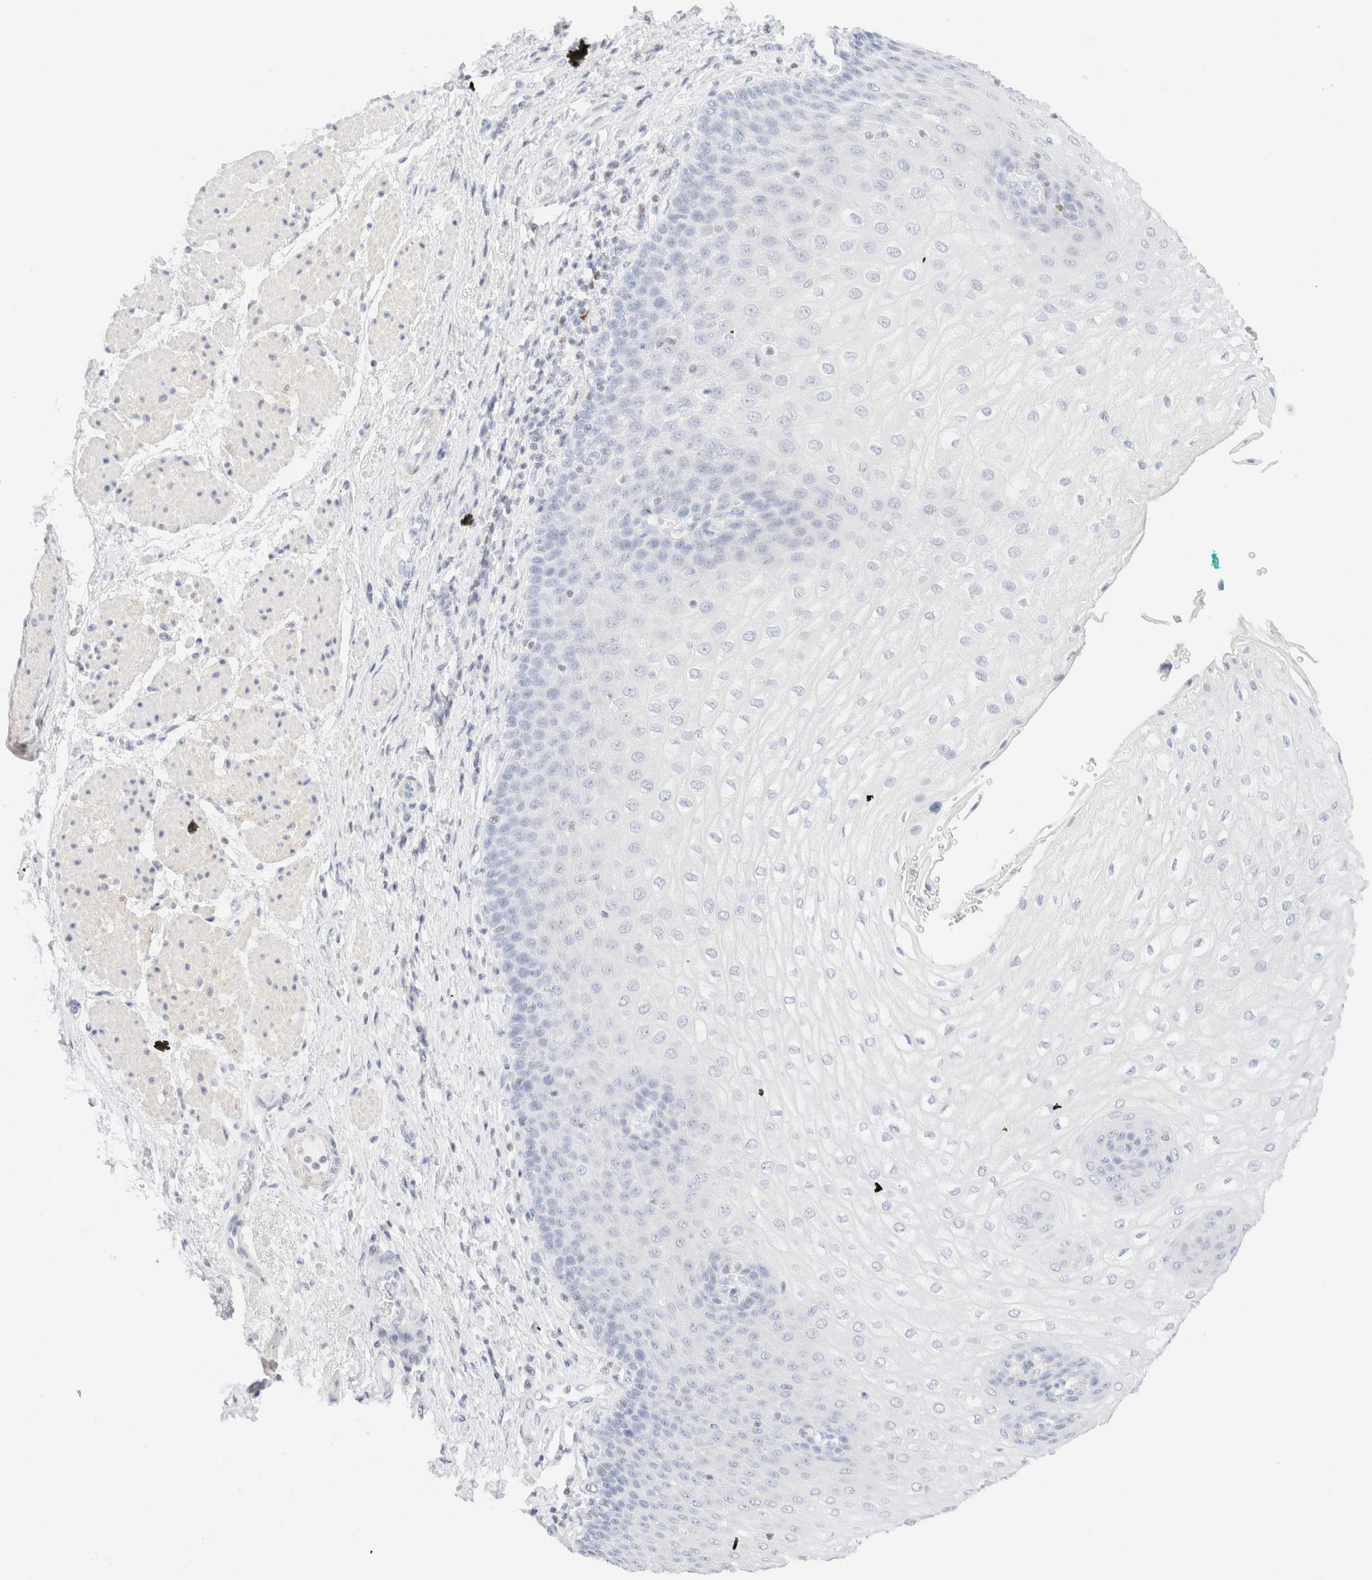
{"staining": {"intensity": "negative", "quantity": "none", "location": "none"}, "tissue": "esophagus", "cell_type": "Squamous epithelial cells", "image_type": "normal", "snomed": [{"axis": "morphology", "description": "Normal tissue, NOS"}, {"axis": "topography", "description": "Esophagus"}], "caption": "Immunohistochemistry histopathology image of benign human esophagus stained for a protein (brown), which displays no expression in squamous epithelial cells.", "gene": "IKZF3", "patient": {"sex": "male", "age": 54}}